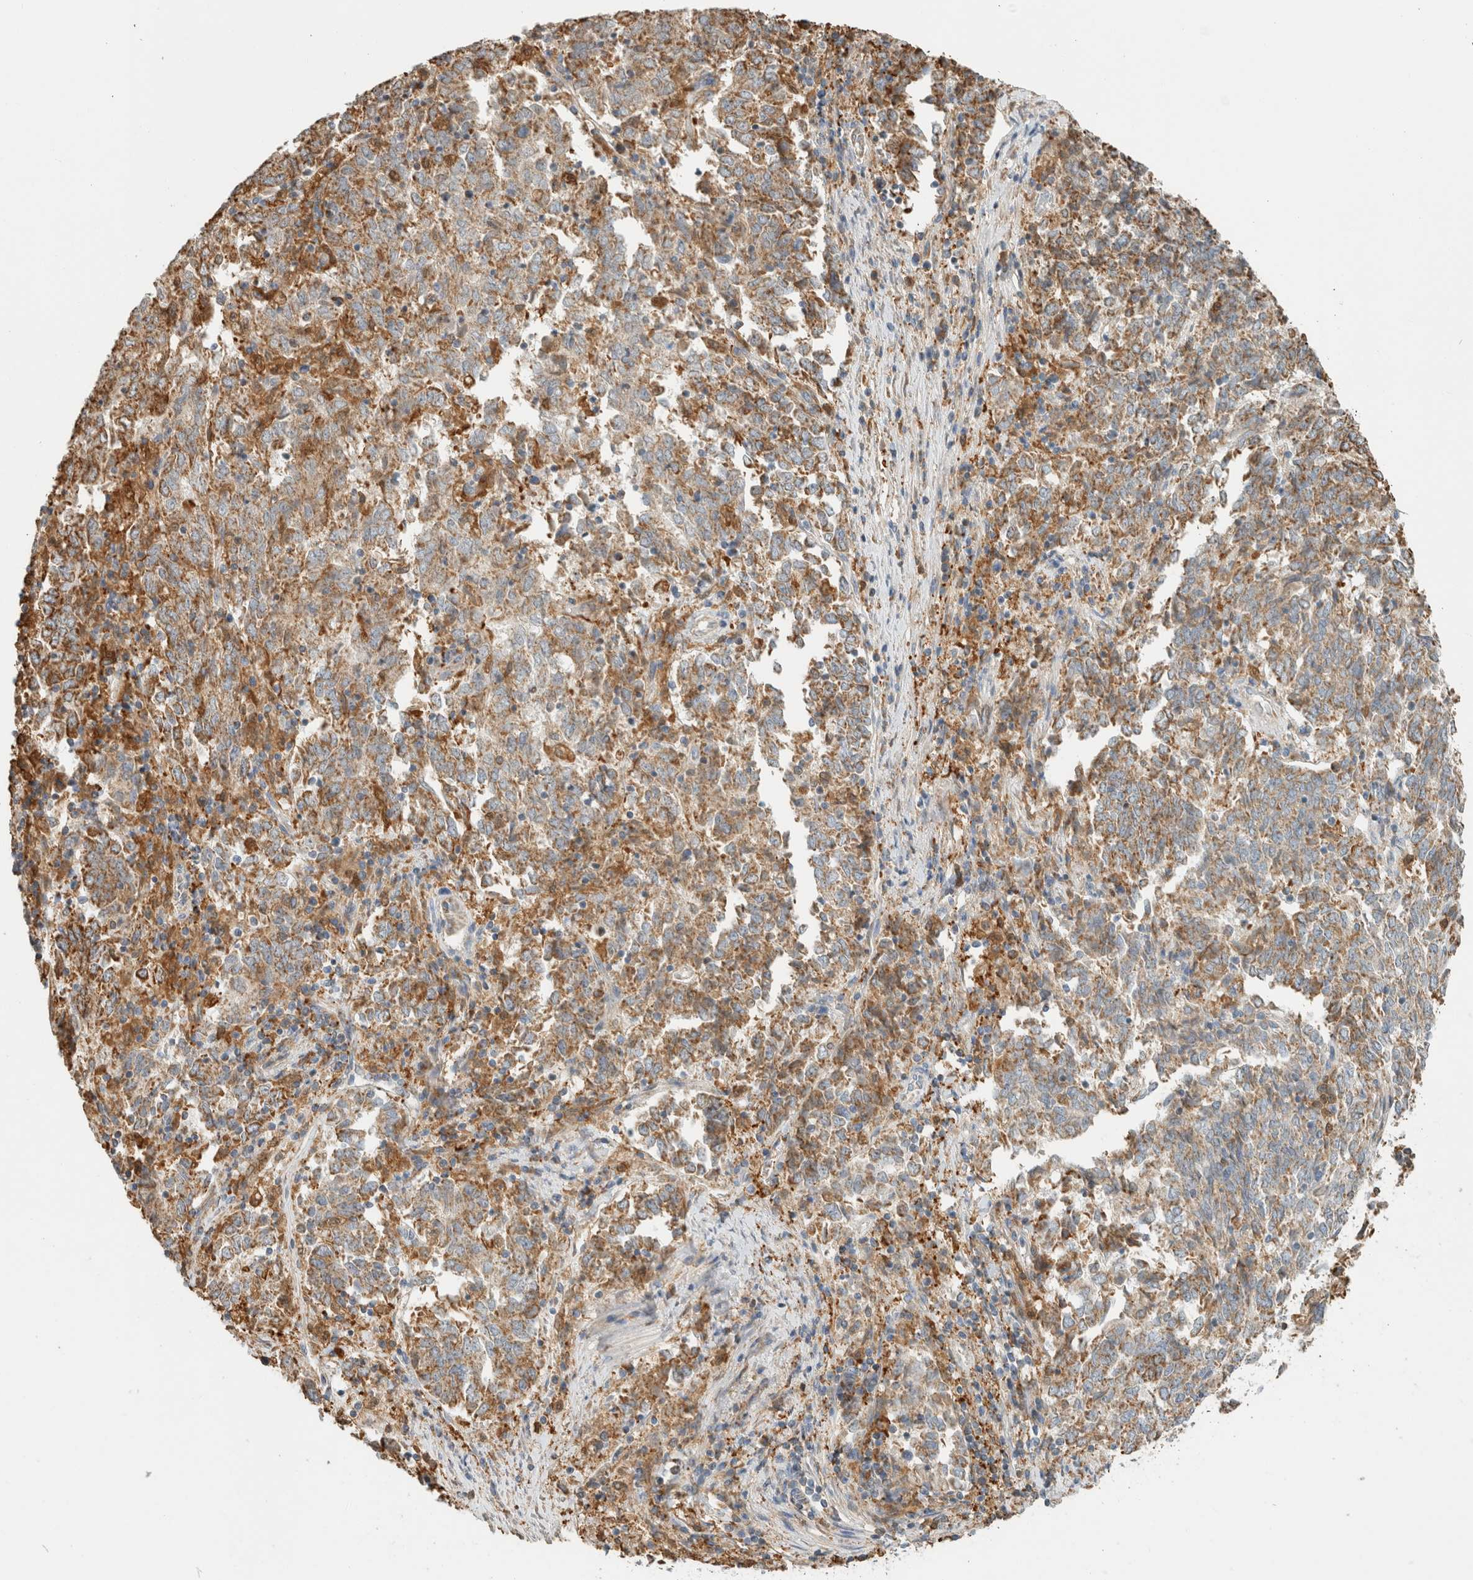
{"staining": {"intensity": "moderate", "quantity": ">75%", "location": "cytoplasmic/membranous"}, "tissue": "endometrial cancer", "cell_type": "Tumor cells", "image_type": "cancer", "snomed": [{"axis": "morphology", "description": "Adenocarcinoma, NOS"}, {"axis": "topography", "description": "Endometrium"}], "caption": "The micrograph exhibits staining of endometrial cancer, revealing moderate cytoplasmic/membranous protein positivity (brown color) within tumor cells.", "gene": "CAPG", "patient": {"sex": "female", "age": 80}}